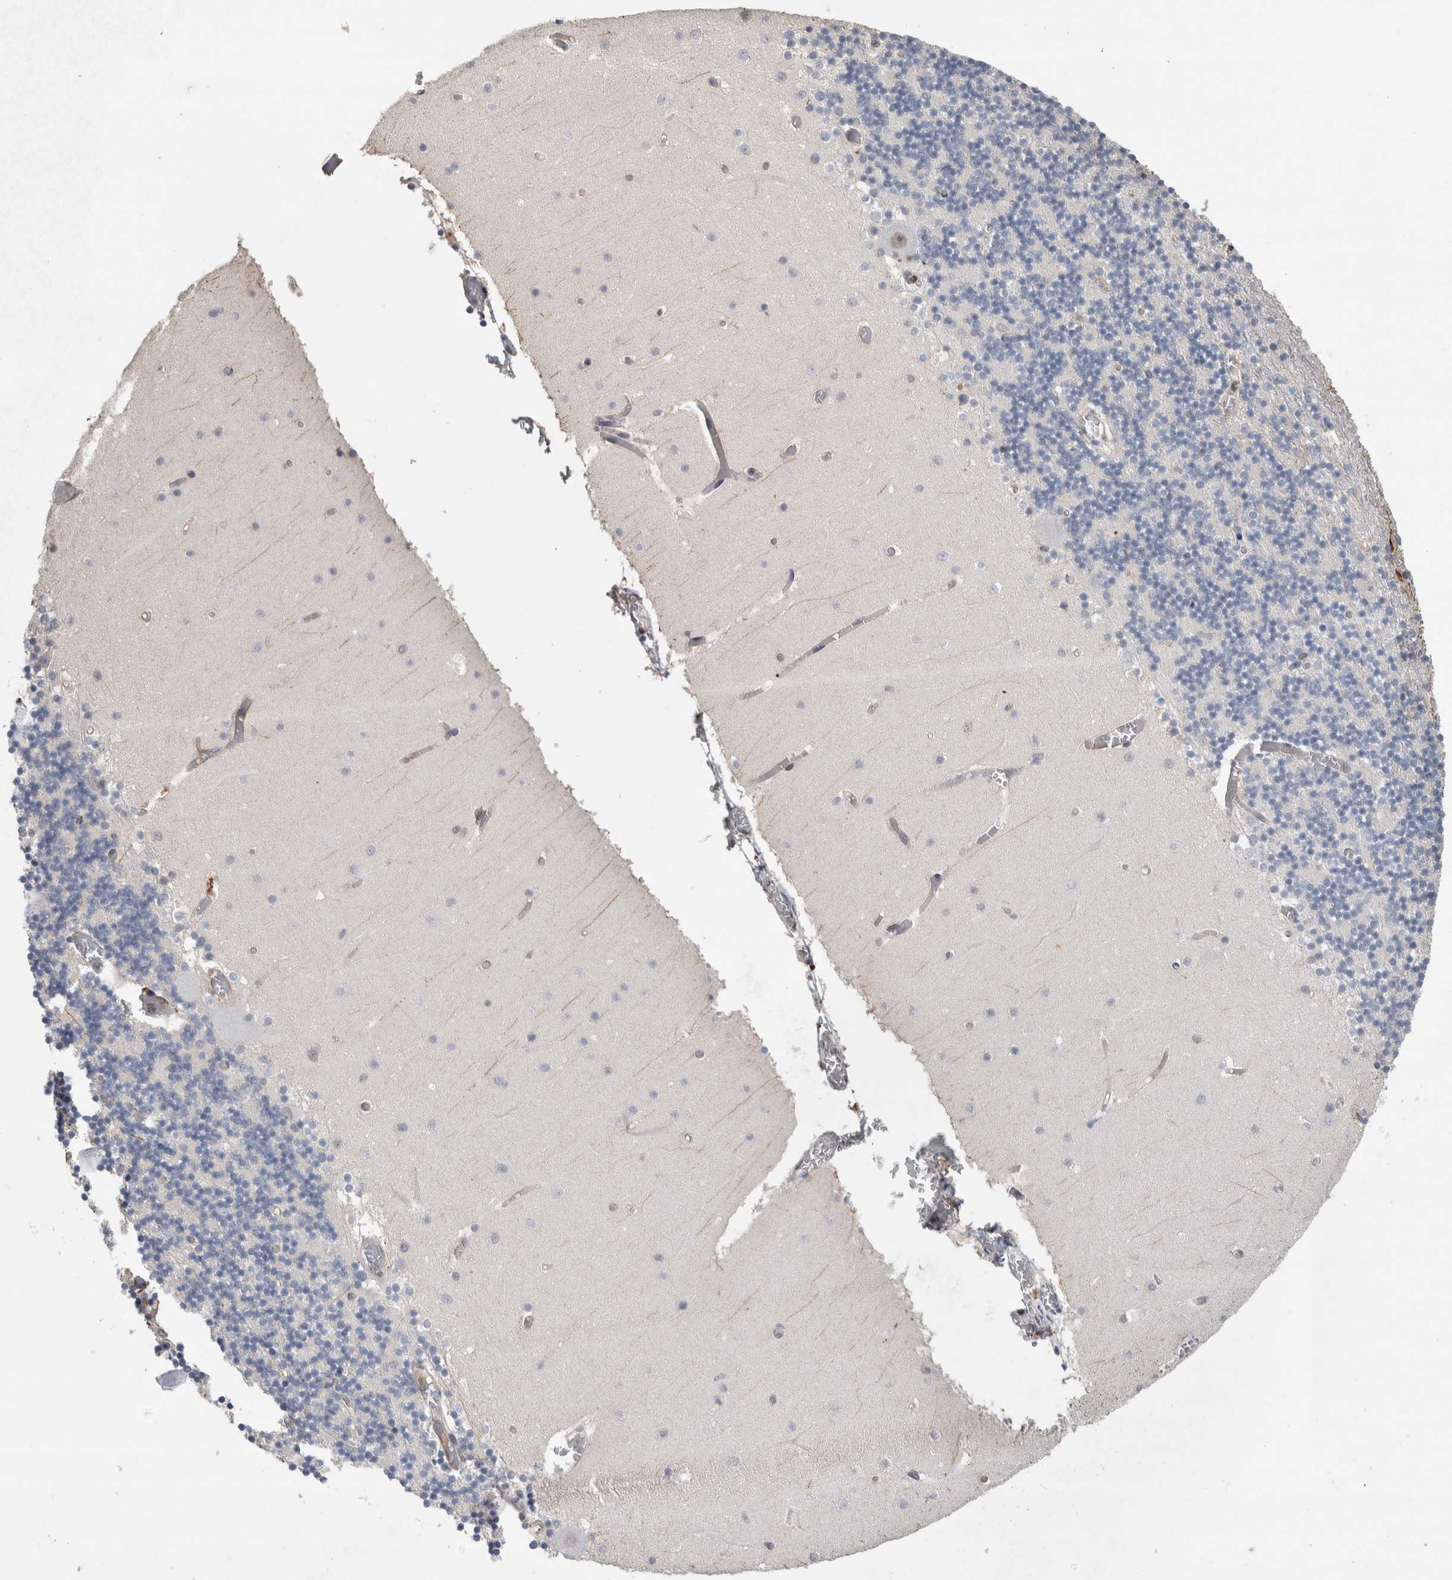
{"staining": {"intensity": "negative", "quantity": "none", "location": "none"}, "tissue": "cerebellum", "cell_type": "Cells in granular layer", "image_type": "normal", "snomed": [{"axis": "morphology", "description": "Normal tissue, NOS"}, {"axis": "topography", "description": "Cerebellum"}], "caption": "Immunohistochemical staining of normal human cerebellum demonstrates no significant positivity in cells in granular layer.", "gene": "POLD2", "patient": {"sex": "female", "age": 28}}